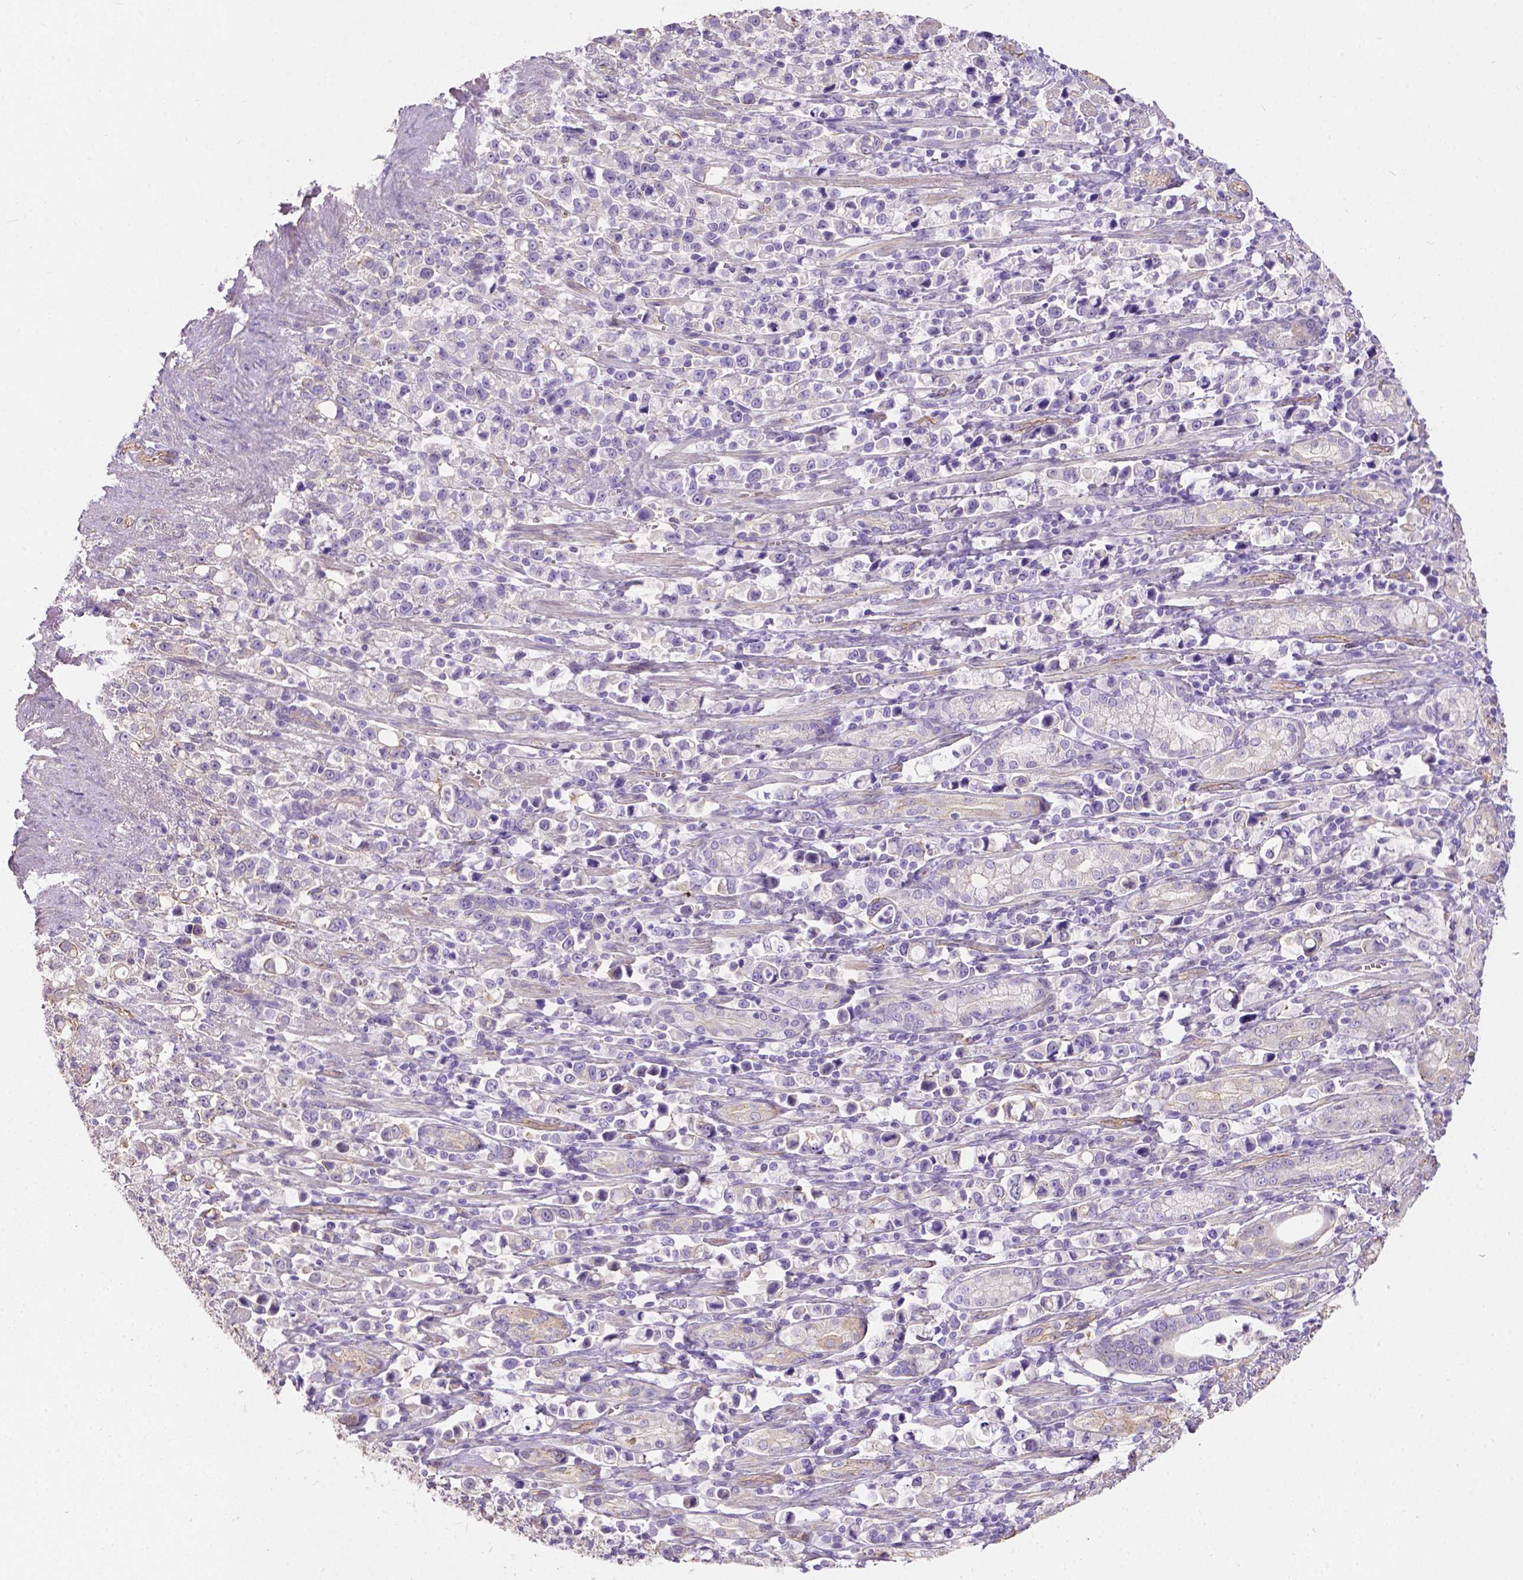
{"staining": {"intensity": "weak", "quantity": "<25%", "location": "cytoplasmic/membranous"}, "tissue": "stomach cancer", "cell_type": "Tumor cells", "image_type": "cancer", "snomed": [{"axis": "morphology", "description": "Adenocarcinoma, NOS"}, {"axis": "topography", "description": "Stomach"}], "caption": "DAB immunohistochemical staining of stomach cancer (adenocarcinoma) exhibits no significant expression in tumor cells.", "gene": "PHF7", "patient": {"sex": "male", "age": 63}}